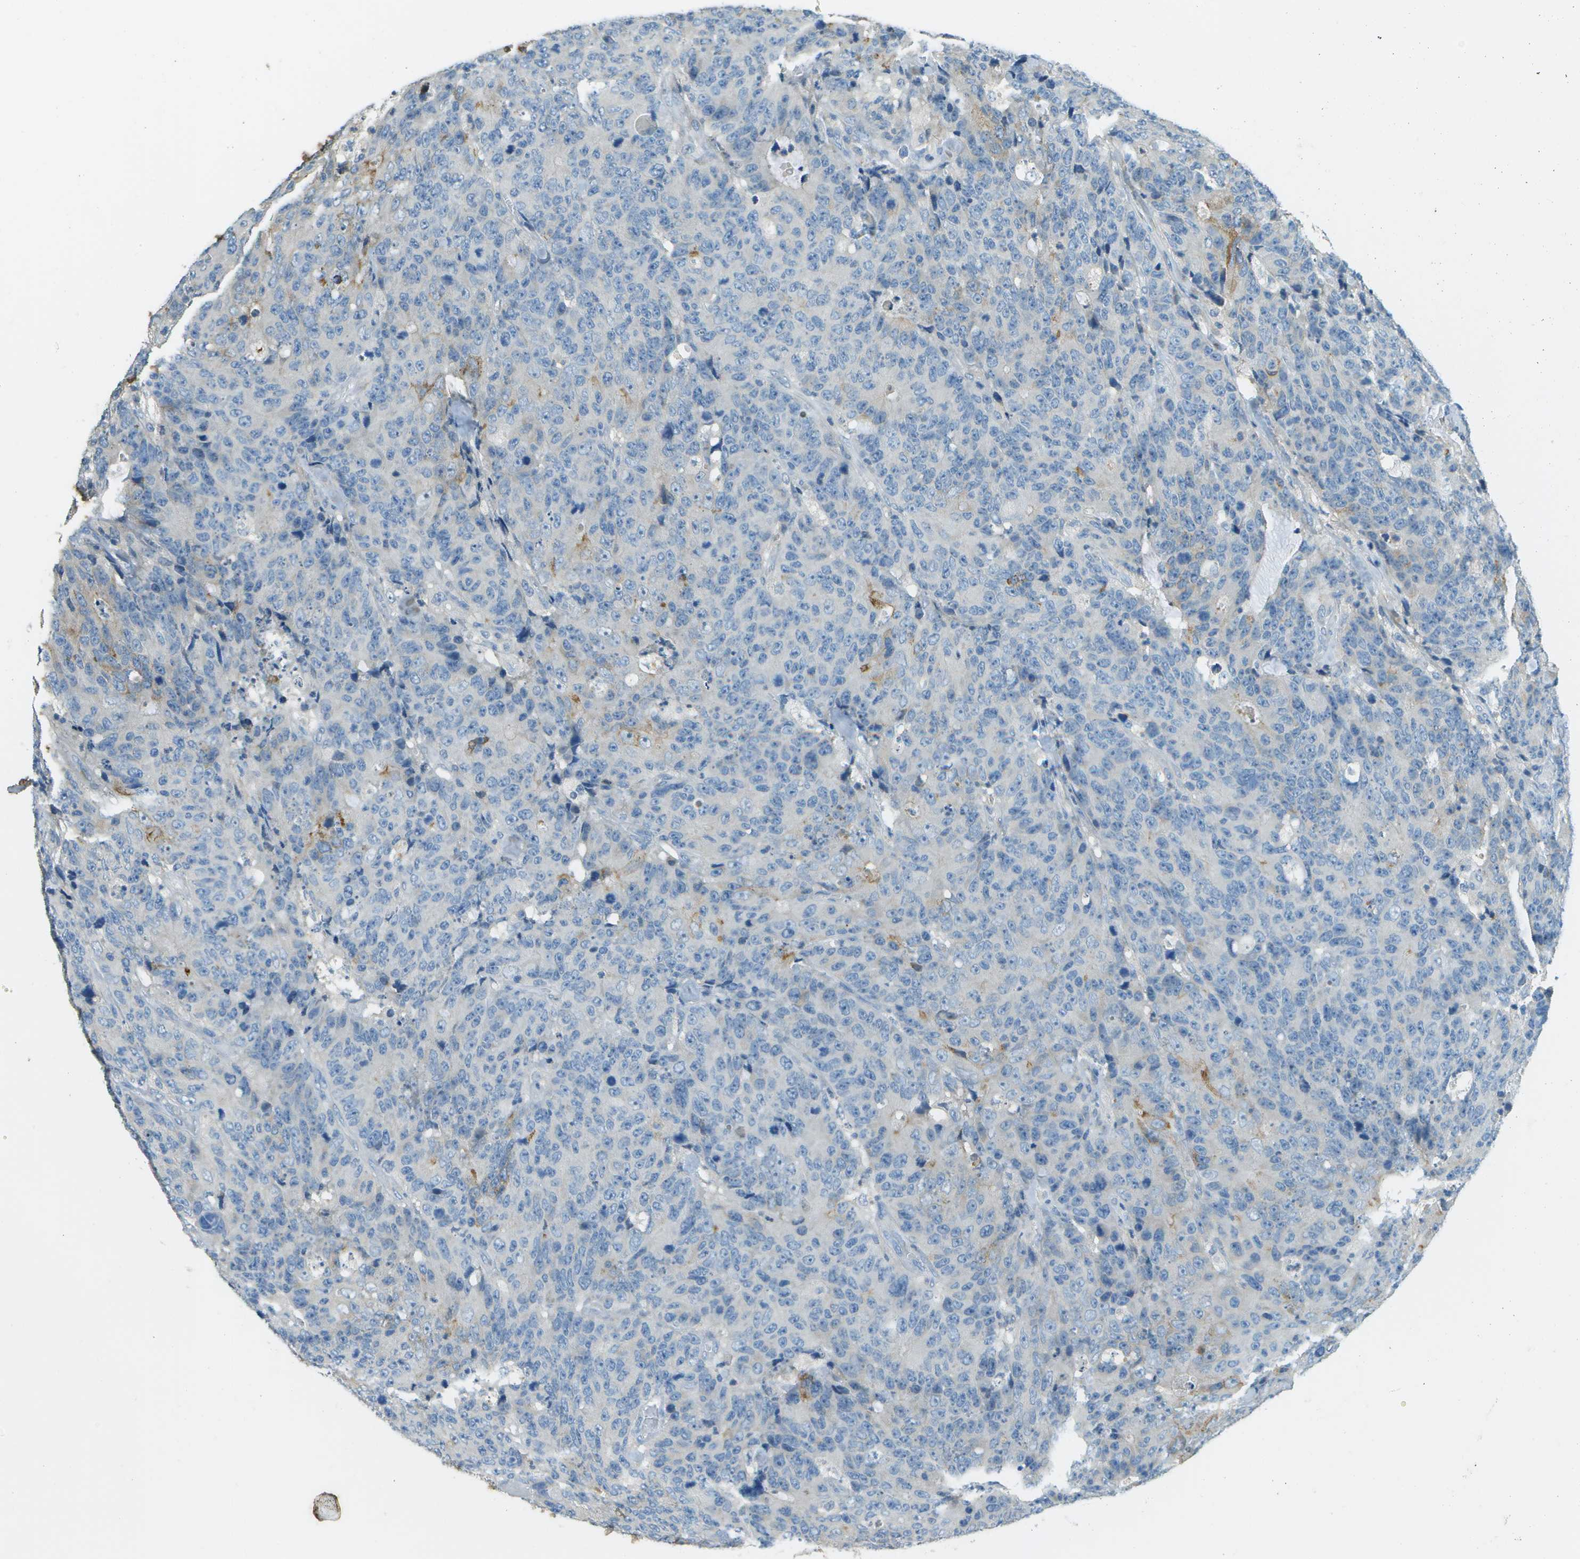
{"staining": {"intensity": "negative", "quantity": "none", "location": "none"}, "tissue": "colorectal cancer", "cell_type": "Tumor cells", "image_type": "cancer", "snomed": [{"axis": "morphology", "description": "Adenocarcinoma, NOS"}, {"axis": "topography", "description": "Colon"}], "caption": "Colorectal cancer stained for a protein using immunohistochemistry (IHC) exhibits no staining tumor cells.", "gene": "DCN", "patient": {"sex": "female", "age": 86}}